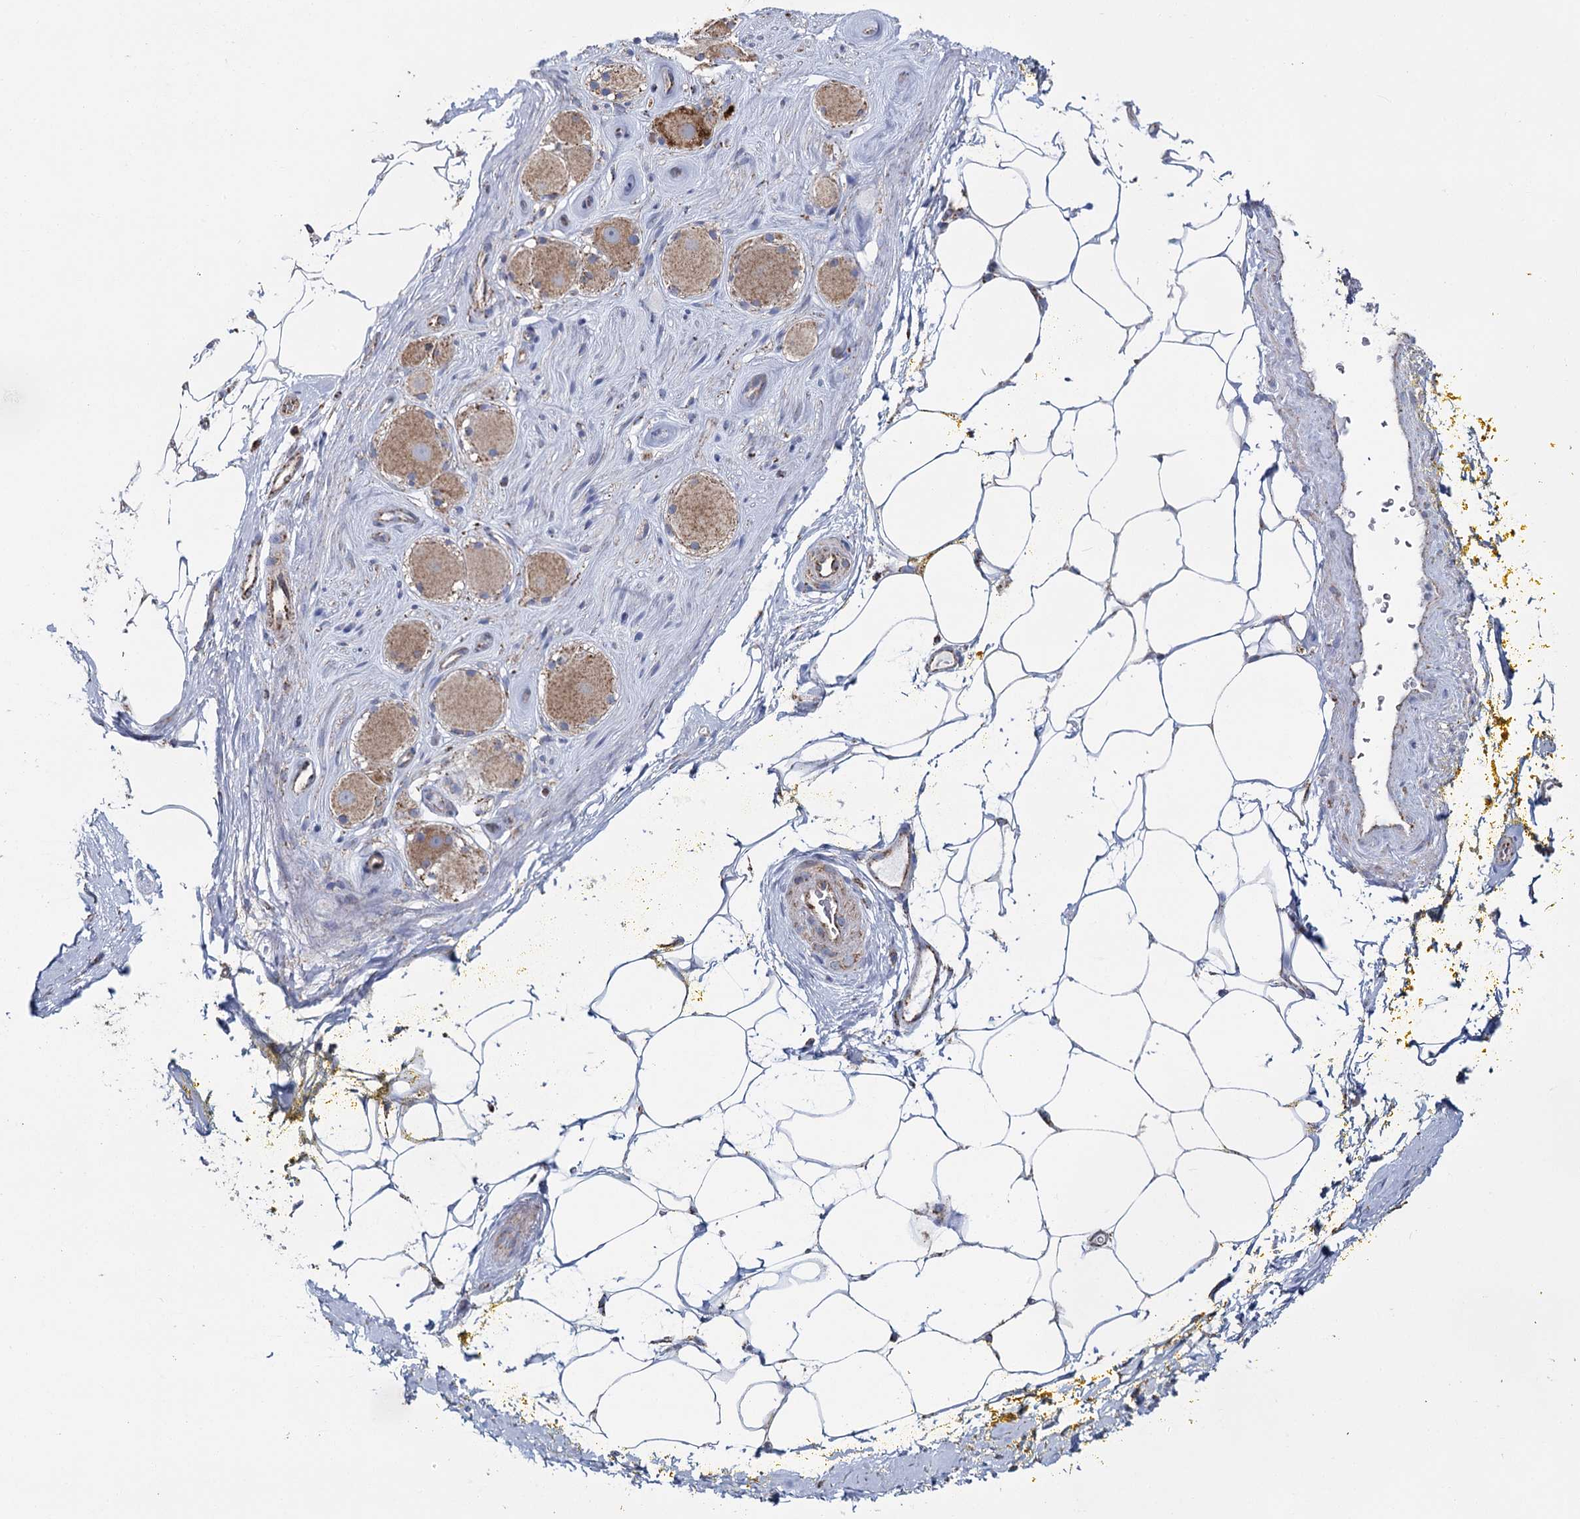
{"staining": {"intensity": "negative", "quantity": "none", "location": "none"}, "tissue": "adipose tissue", "cell_type": "Adipocytes", "image_type": "normal", "snomed": [{"axis": "morphology", "description": "Normal tissue, NOS"}, {"axis": "morphology", "description": "Adenocarcinoma, Low grade"}, {"axis": "topography", "description": "Prostate"}, {"axis": "topography", "description": "Peripheral nerve tissue"}], "caption": "Immunohistochemistry photomicrograph of unremarkable adipose tissue: human adipose tissue stained with DAB (3,3'-diaminobenzidine) exhibits no significant protein staining in adipocytes.", "gene": "MRPL44", "patient": {"sex": "male", "age": 63}}